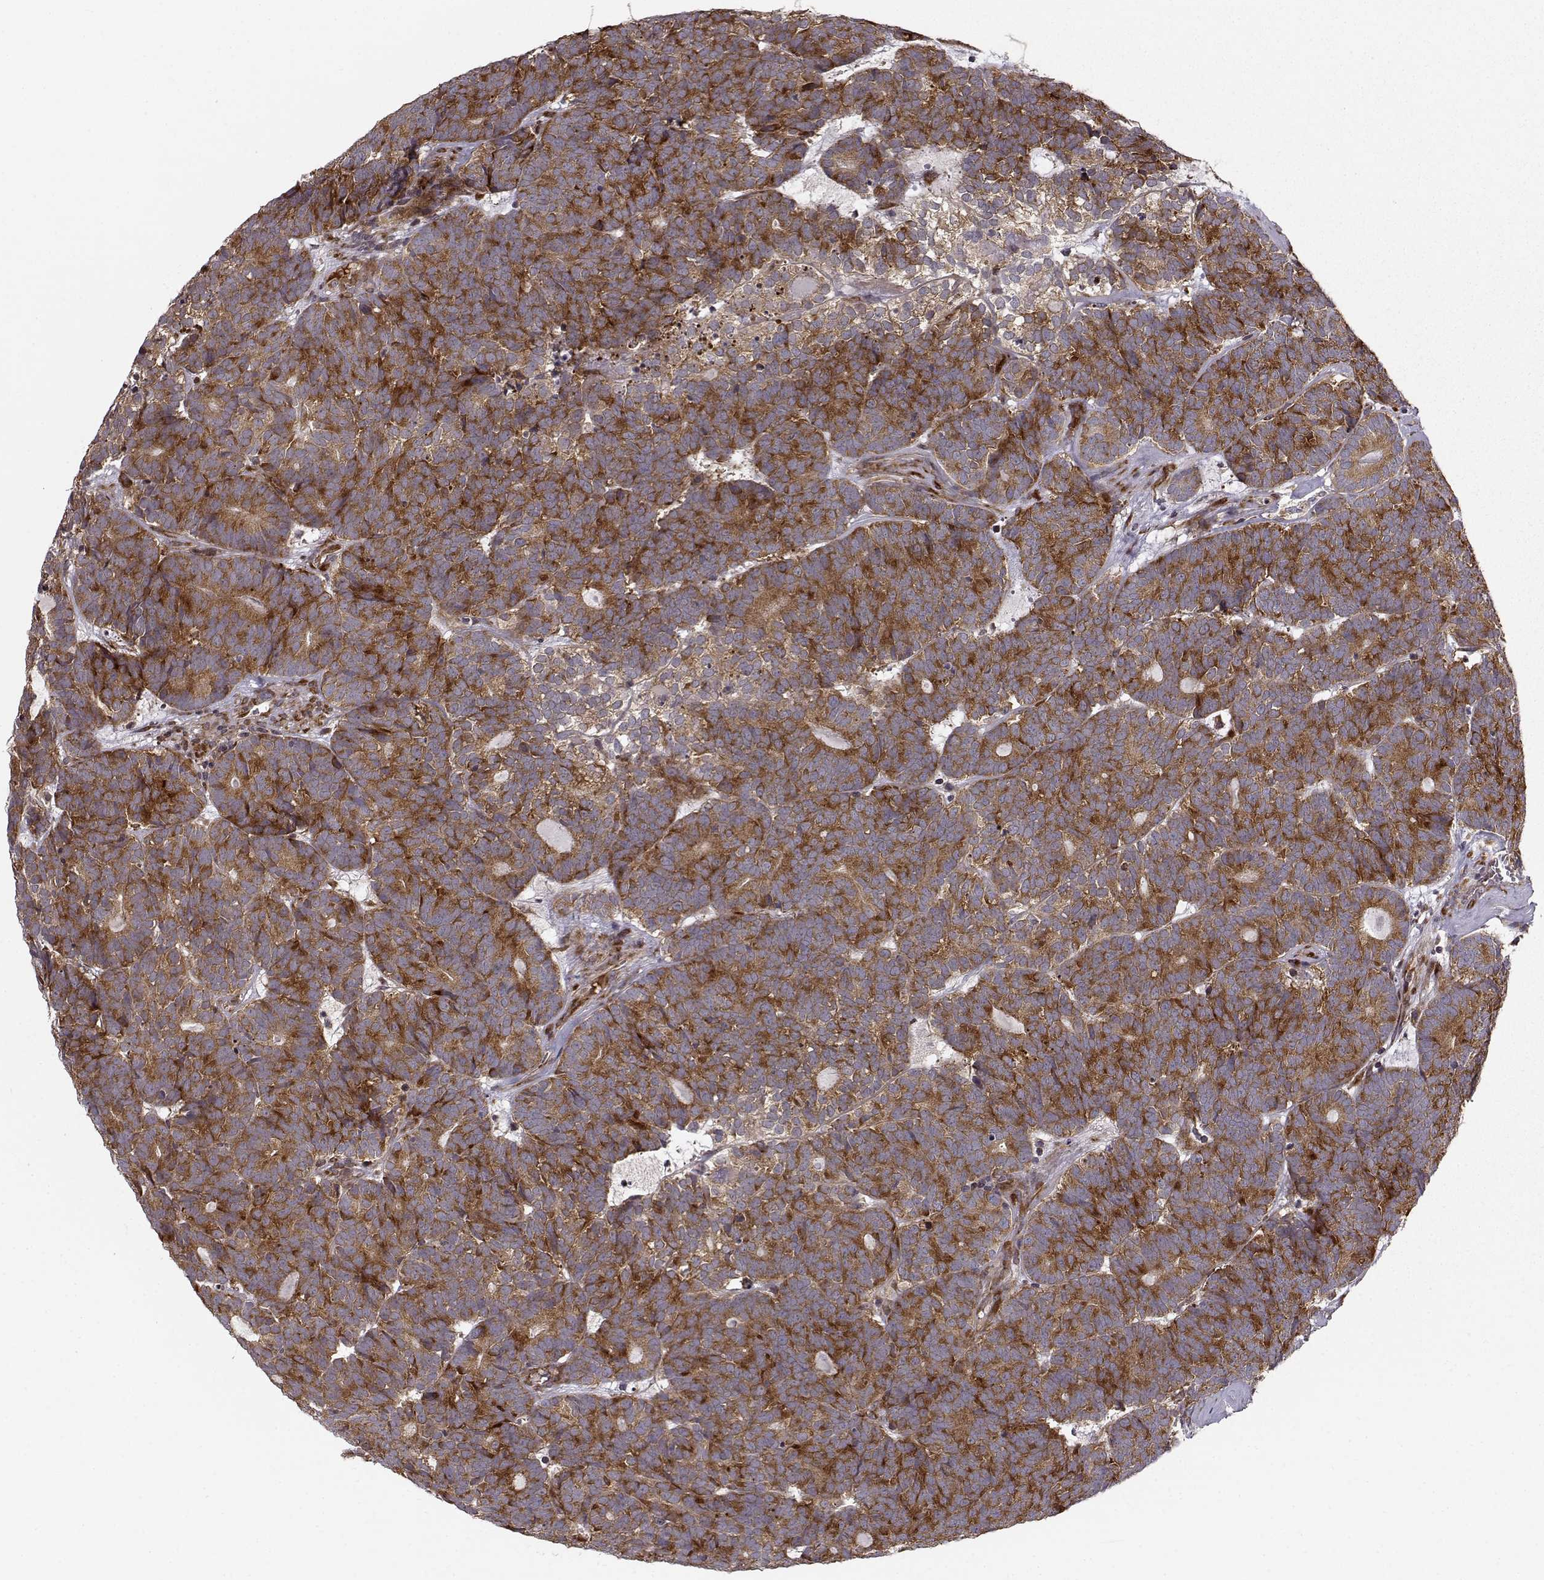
{"staining": {"intensity": "strong", "quantity": ">75%", "location": "cytoplasmic/membranous"}, "tissue": "head and neck cancer", "cell_type": "Tumor cells", "image_type": "cancer", "snomed": [{"axis": "morphology", "description": "Adenocarcinoma, NOS"}, {"axis": "topography", "description": "Head-Neck"}], "caption": "Immunohistochemical staining of head and neck adenocarcinoma reveals high levels of strong cytoplasmic/membranous staining in approximately >75% of tumor cells.", "gene": "RPL31", "patient": {"sex": "female", "age": 81}}